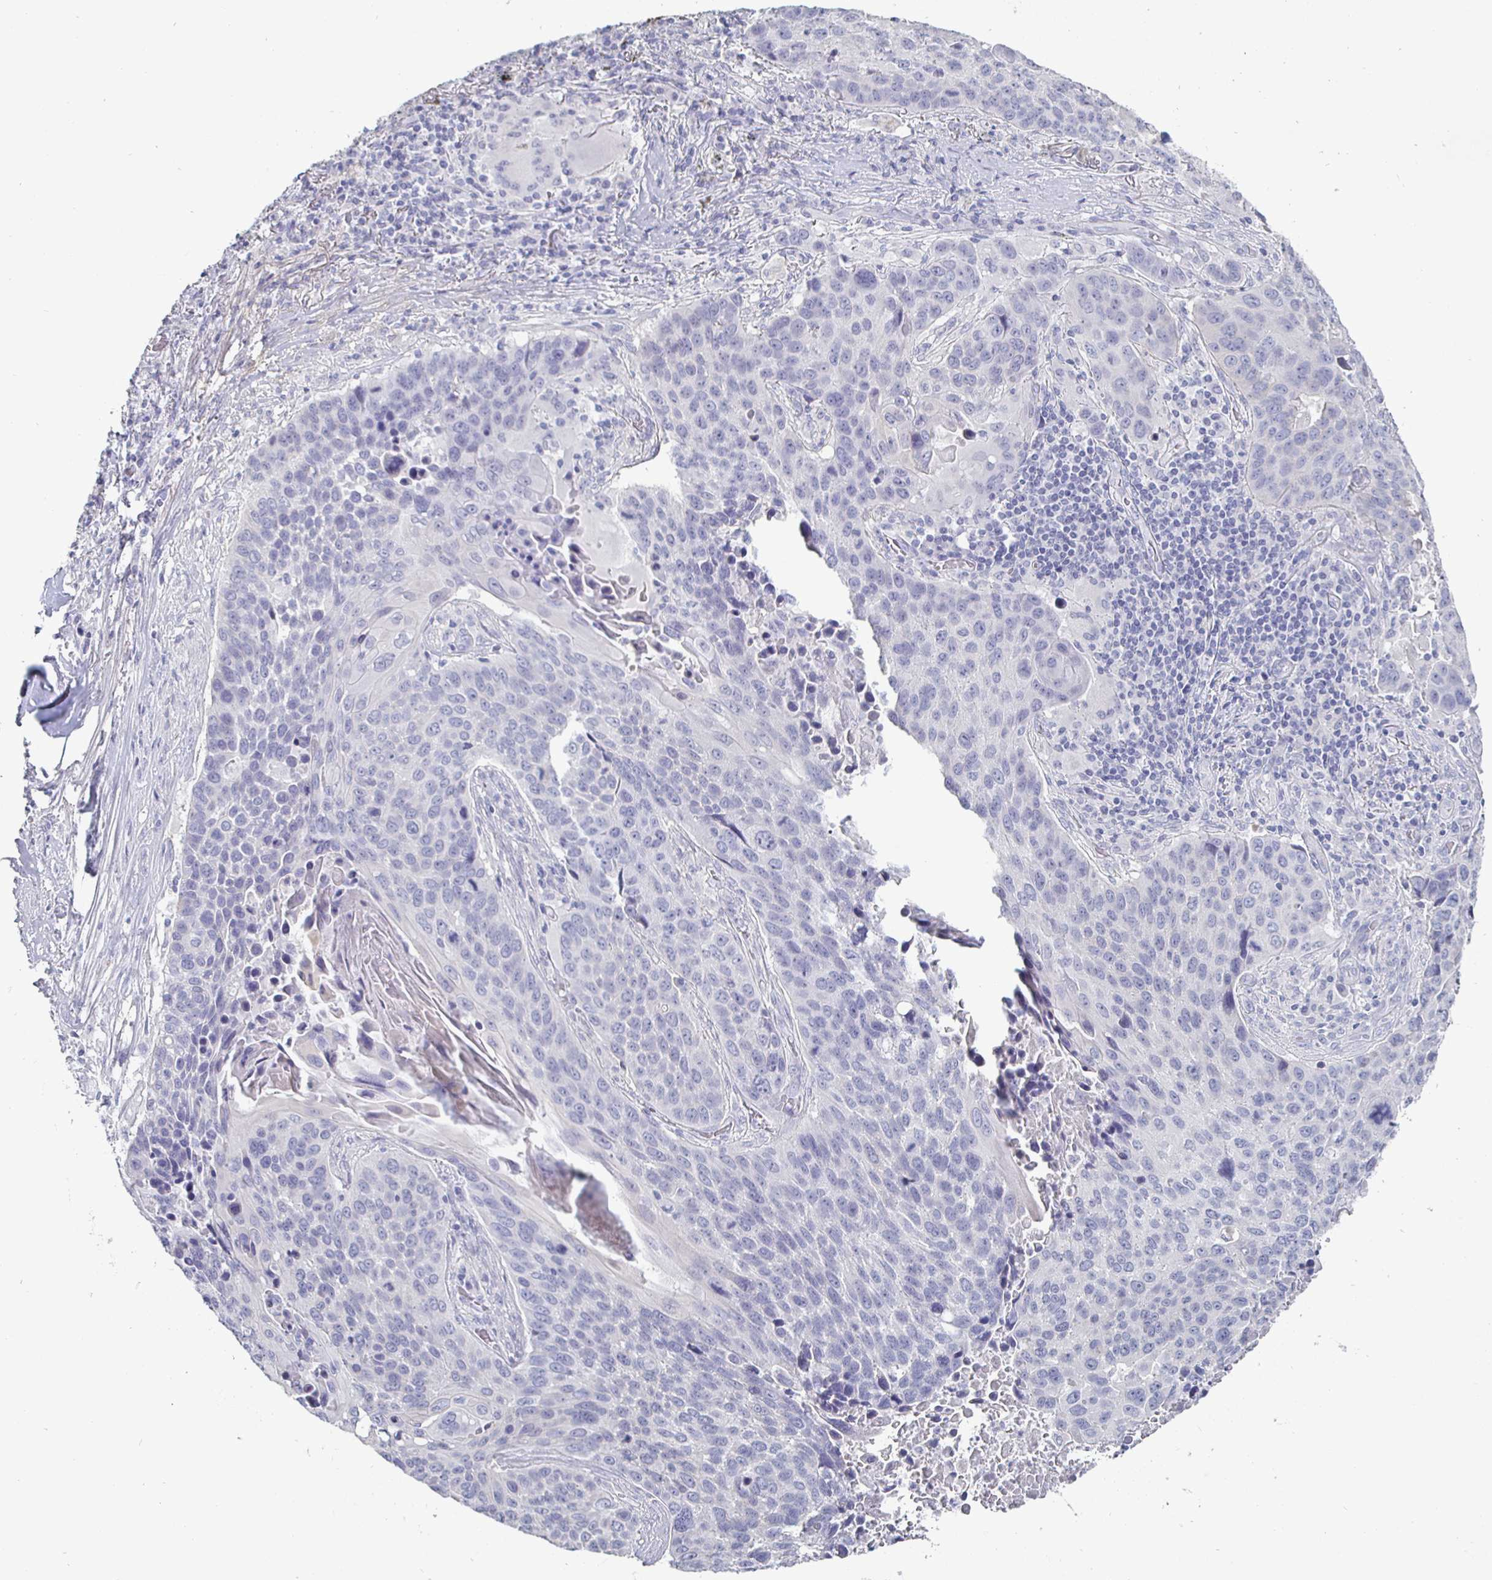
{"staining": {"intensity": "negative", "quantity": "none", "location": "none"}, "tissue": "lung cancer", "cell_type": "Tumor cells", "image_type": "cancer", "snomed": [{"axis": "morphology", "description": "Squamous cell carcinoma, NOS"}, {"axis": "topography", "description": "Lung"}], "caption": "DAB immunohistochemical staining of lung cancer reveals no significant expression in tumor cells.", "gene": "ENPP1", "patient": {"sex": "male", "age": 68}}